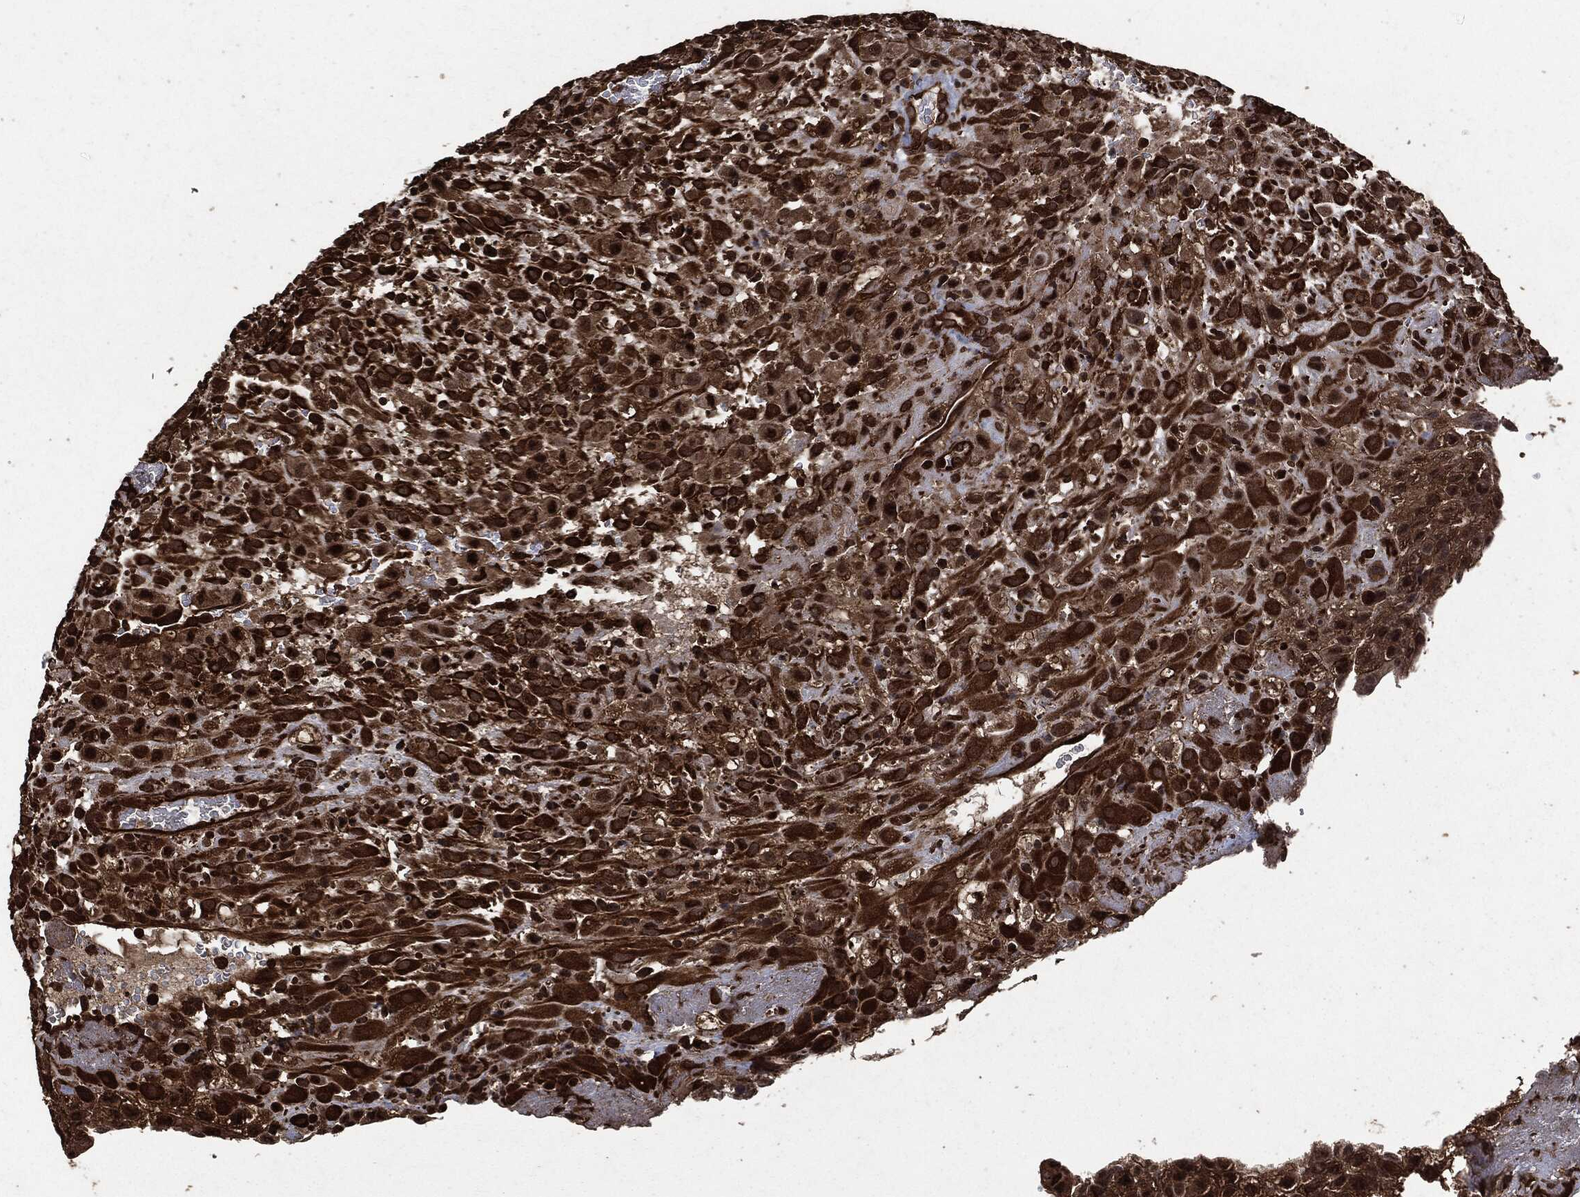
{"staining": {"intensity": "strong", "quantity": "25%-75%", "location": "cytoplasmic/membranous"}, "tissue": "placenta", "cell_type": "Decidual cells", "image_type": "normal", "snomed": [{"axis": "morphology", "description": "Normal tissue, NOS"}, {"axis": "topography", "description": "Placenta"}], "caption": "Decidual cells reveal high levels of strong cytoplasmic/membranous expression in about 25%-75% of cells in normal placenta.", "gene": "HRAS", "patient": {"sex": "female", "age": 19}}